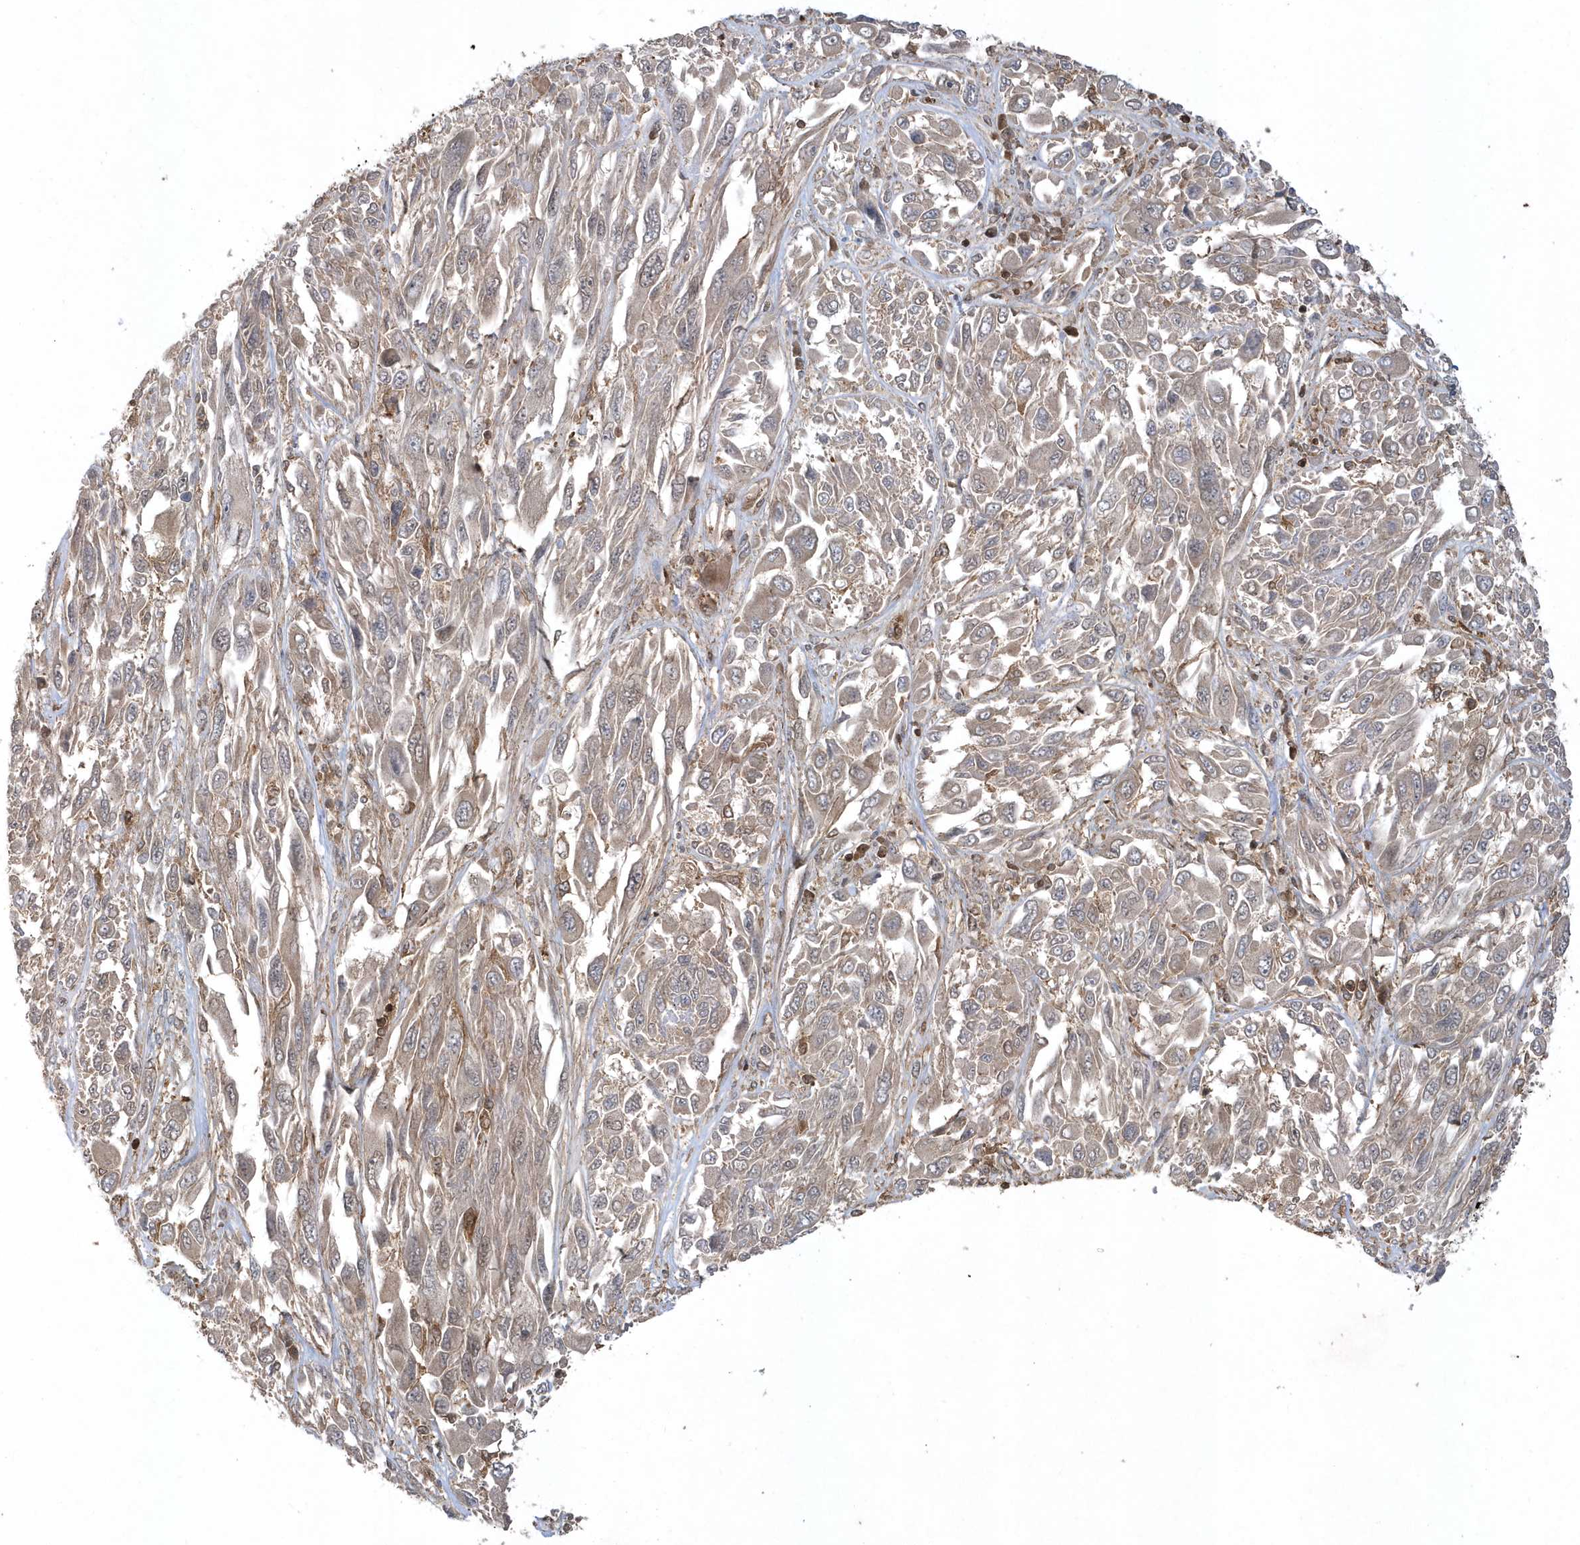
{"staining": {"intensity": "negative", "quantity": "none", "location": "none"}, "tissue": "melanoma", "cell_type": "Tumor cells", "image_type": "cancer", "snomed": [{"axis": "morphology", "description": "Malignant melanoma, NOS"}, {"axis": "topography", "description": "Skin"}], "caption": "The immunohistochemistry (IHC) micrograph has no significant expression in tumor cells of melanoma tissue.", "gene": "ACYP1", "patient": {"sex": "female", "age": 91}}